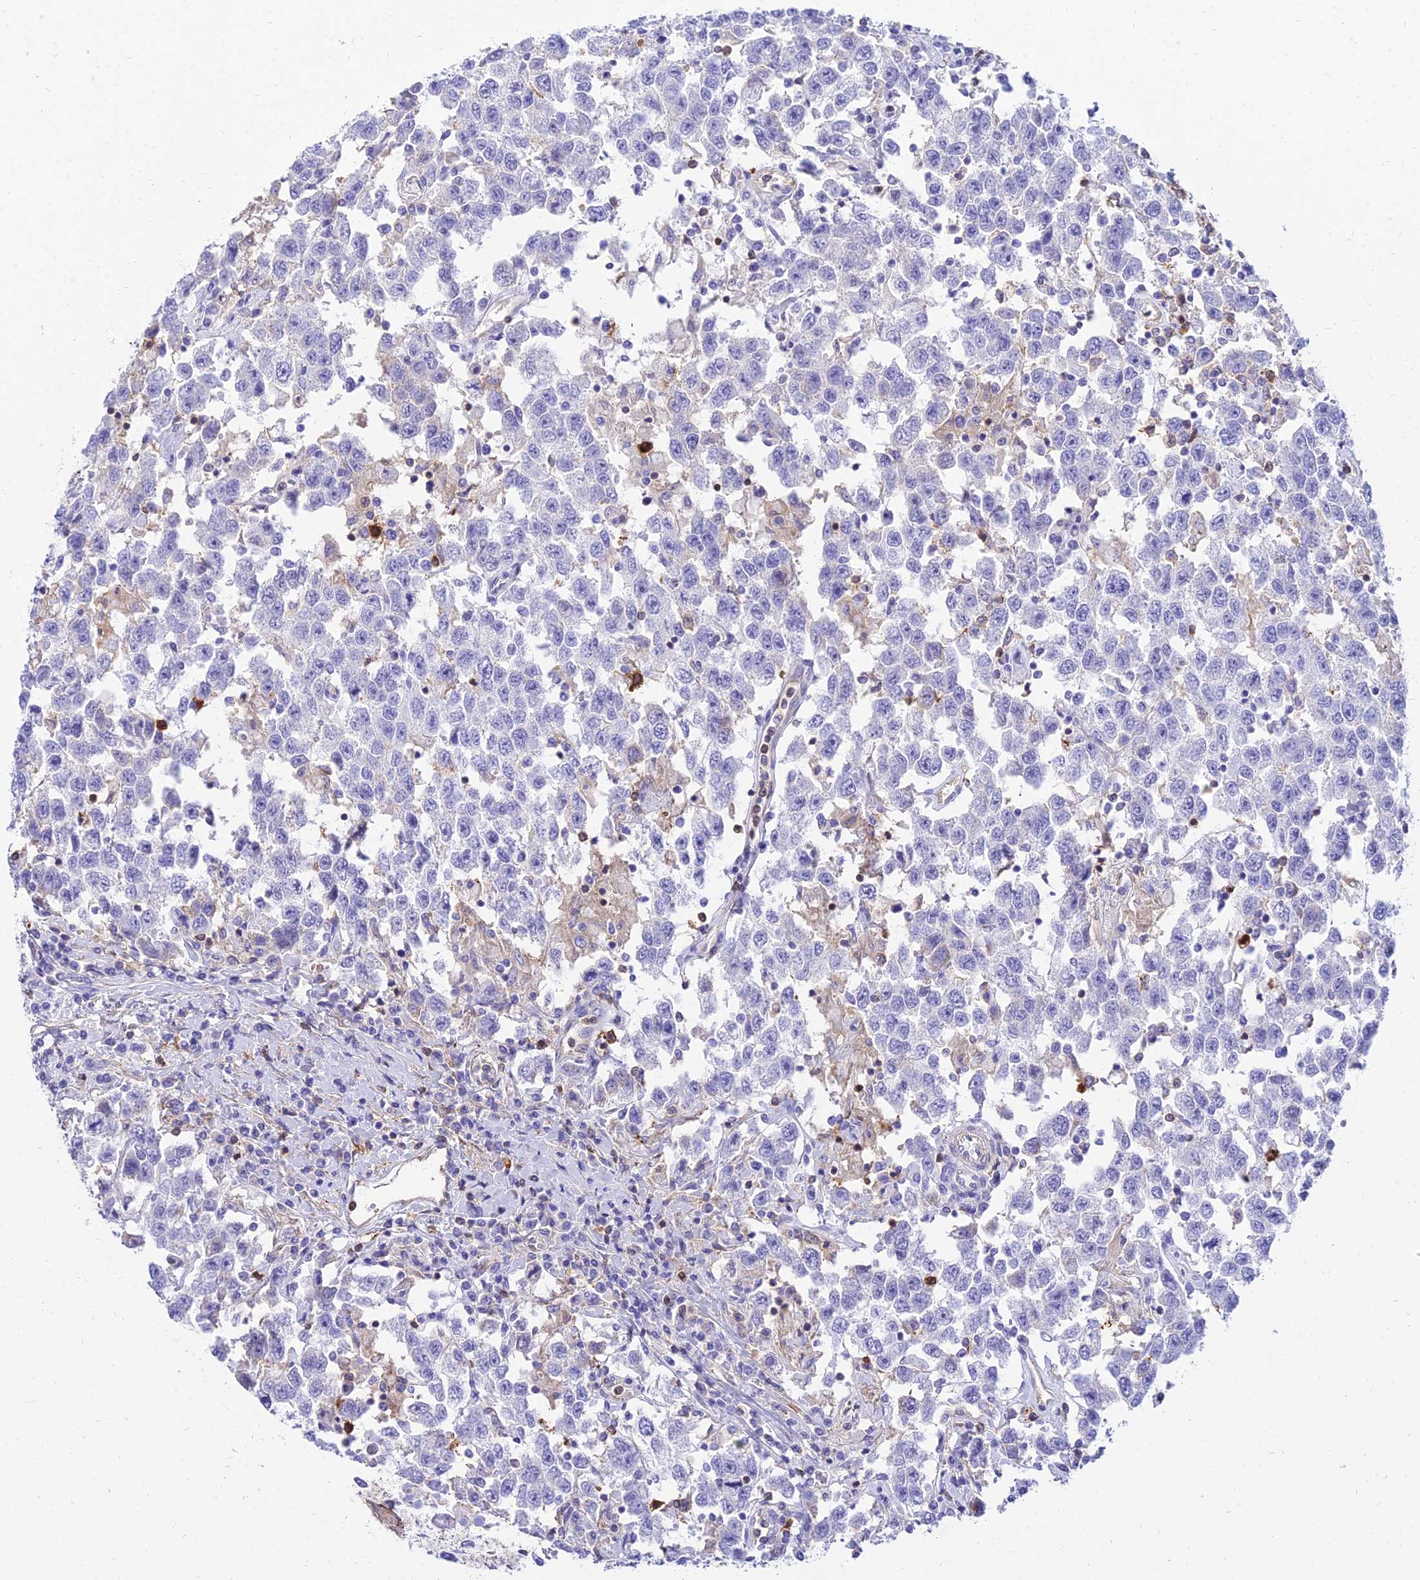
{"staining": {"intensity": "negative", "quantity": "none", "location": "none"}, "tissue": "testis cancer", "cell_type": "Tumor cells", "image_type": "cancer", "snomed": [{"axis": "morphology", "description": "Seminoma, NOS"}, {"axis": "topography", "description": "Testis"}], "caption": "Immunohistochemistry (IHC) image of human testis seminoma stained for a protein (brown), which reveals no staining in tumor cells.", "gene": "SREK1IP1", "patient": {"sex": "male", "age": 41}}